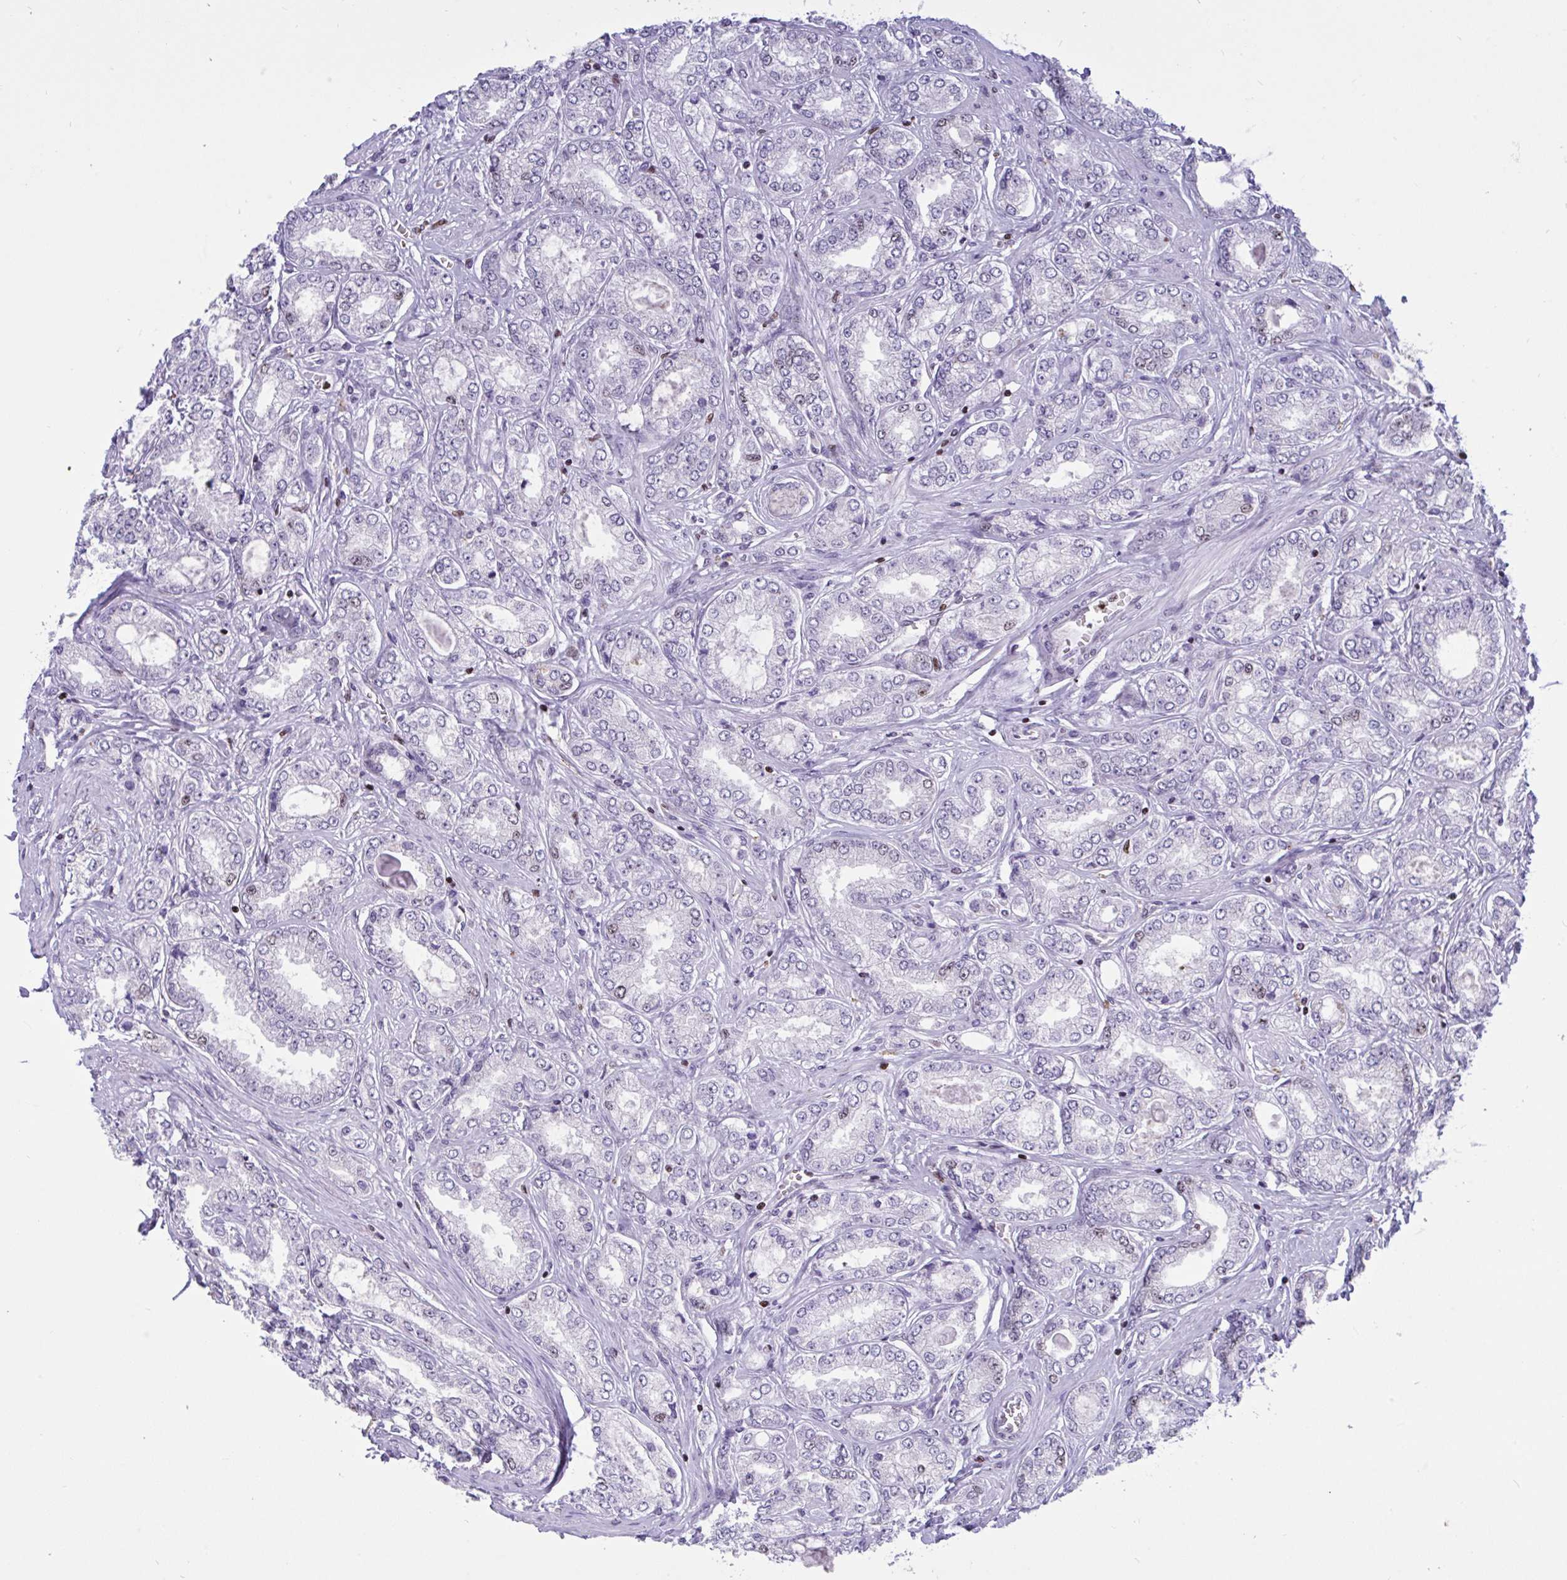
{"staining": {"intensity": "negative", "quantity": "none", "location": "none"}, "tissue": "prostate cancer", "cell_type": "Tumor cells", "image_type": "cancer", "snomed": [{"axis": "morphology", "description": "Adenocarcinoma, High grade"}, {"axis": "topography", "description": "Prostate"}], "caption": "This histopathology image is of prostate cancer (adenocarcinoma (high-grade)) stained with immunohistochemistry (IHC) to label a protein in brown with the nuclei are counter-stained blue. There is no expression in tumor cells.", "gene": "HMGB2", "patient": {"sex": "male", "age": 68}}